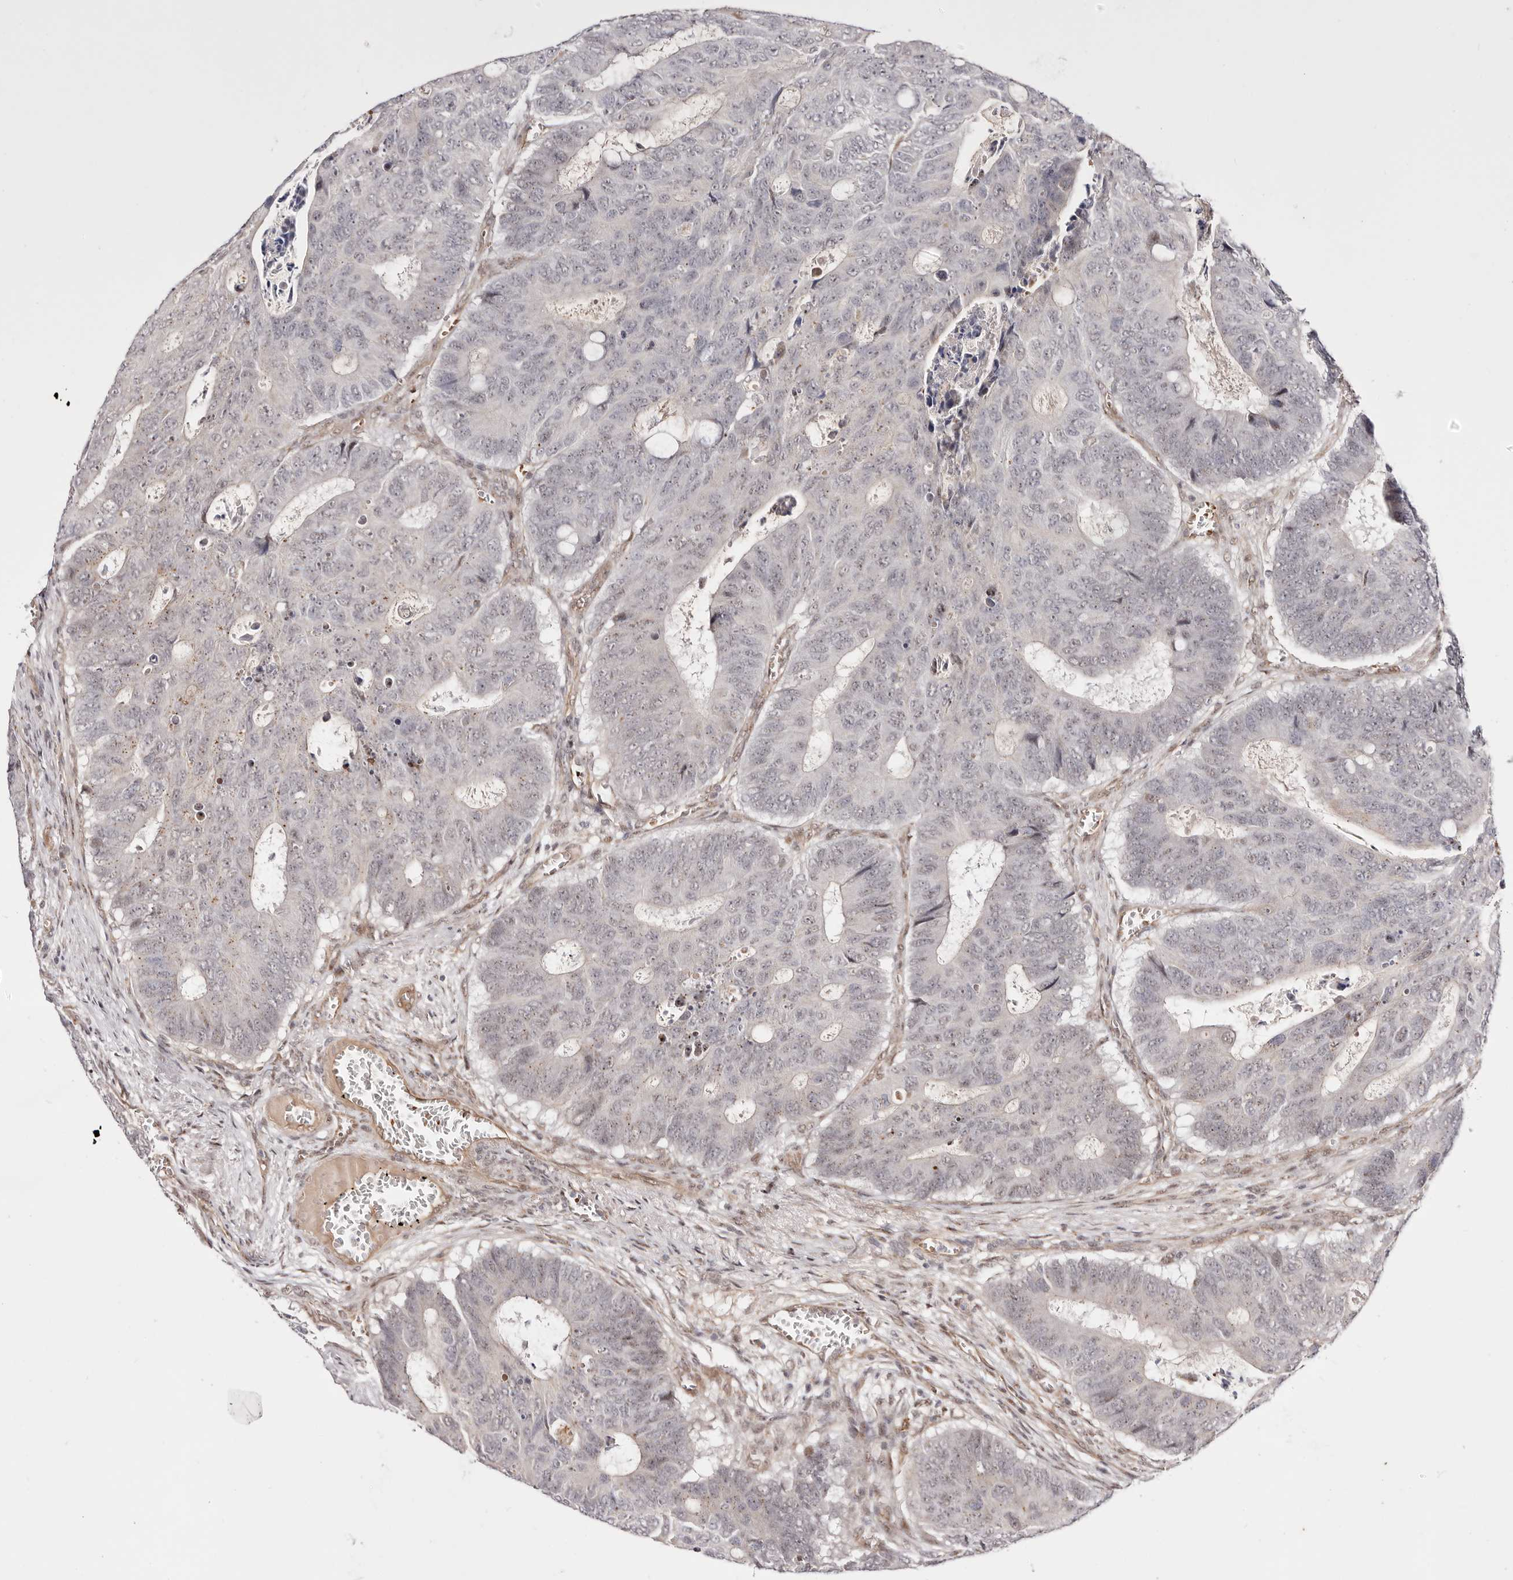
{"staining": {"intensity": "weak", "quantity": "<25%", "location": "nuclear"}, "tissue": "colorectal cancer", "cell_type": "Tumor cells", "image_type": "cancer", "snomed": [{"axis": "morphology", "description": "Adenocarcinoma, NOS"}, {"axis": "topography", "description": "Colon"}], "caption": "Photomicrograph shows no protein staining in tumor cells of colorectal adenocarcinoma tissue. (DAB immunohistochemistry with hematoxylin counter stain).", "gene": "WRN", "patient": {"sex": "male", "age": 87}}